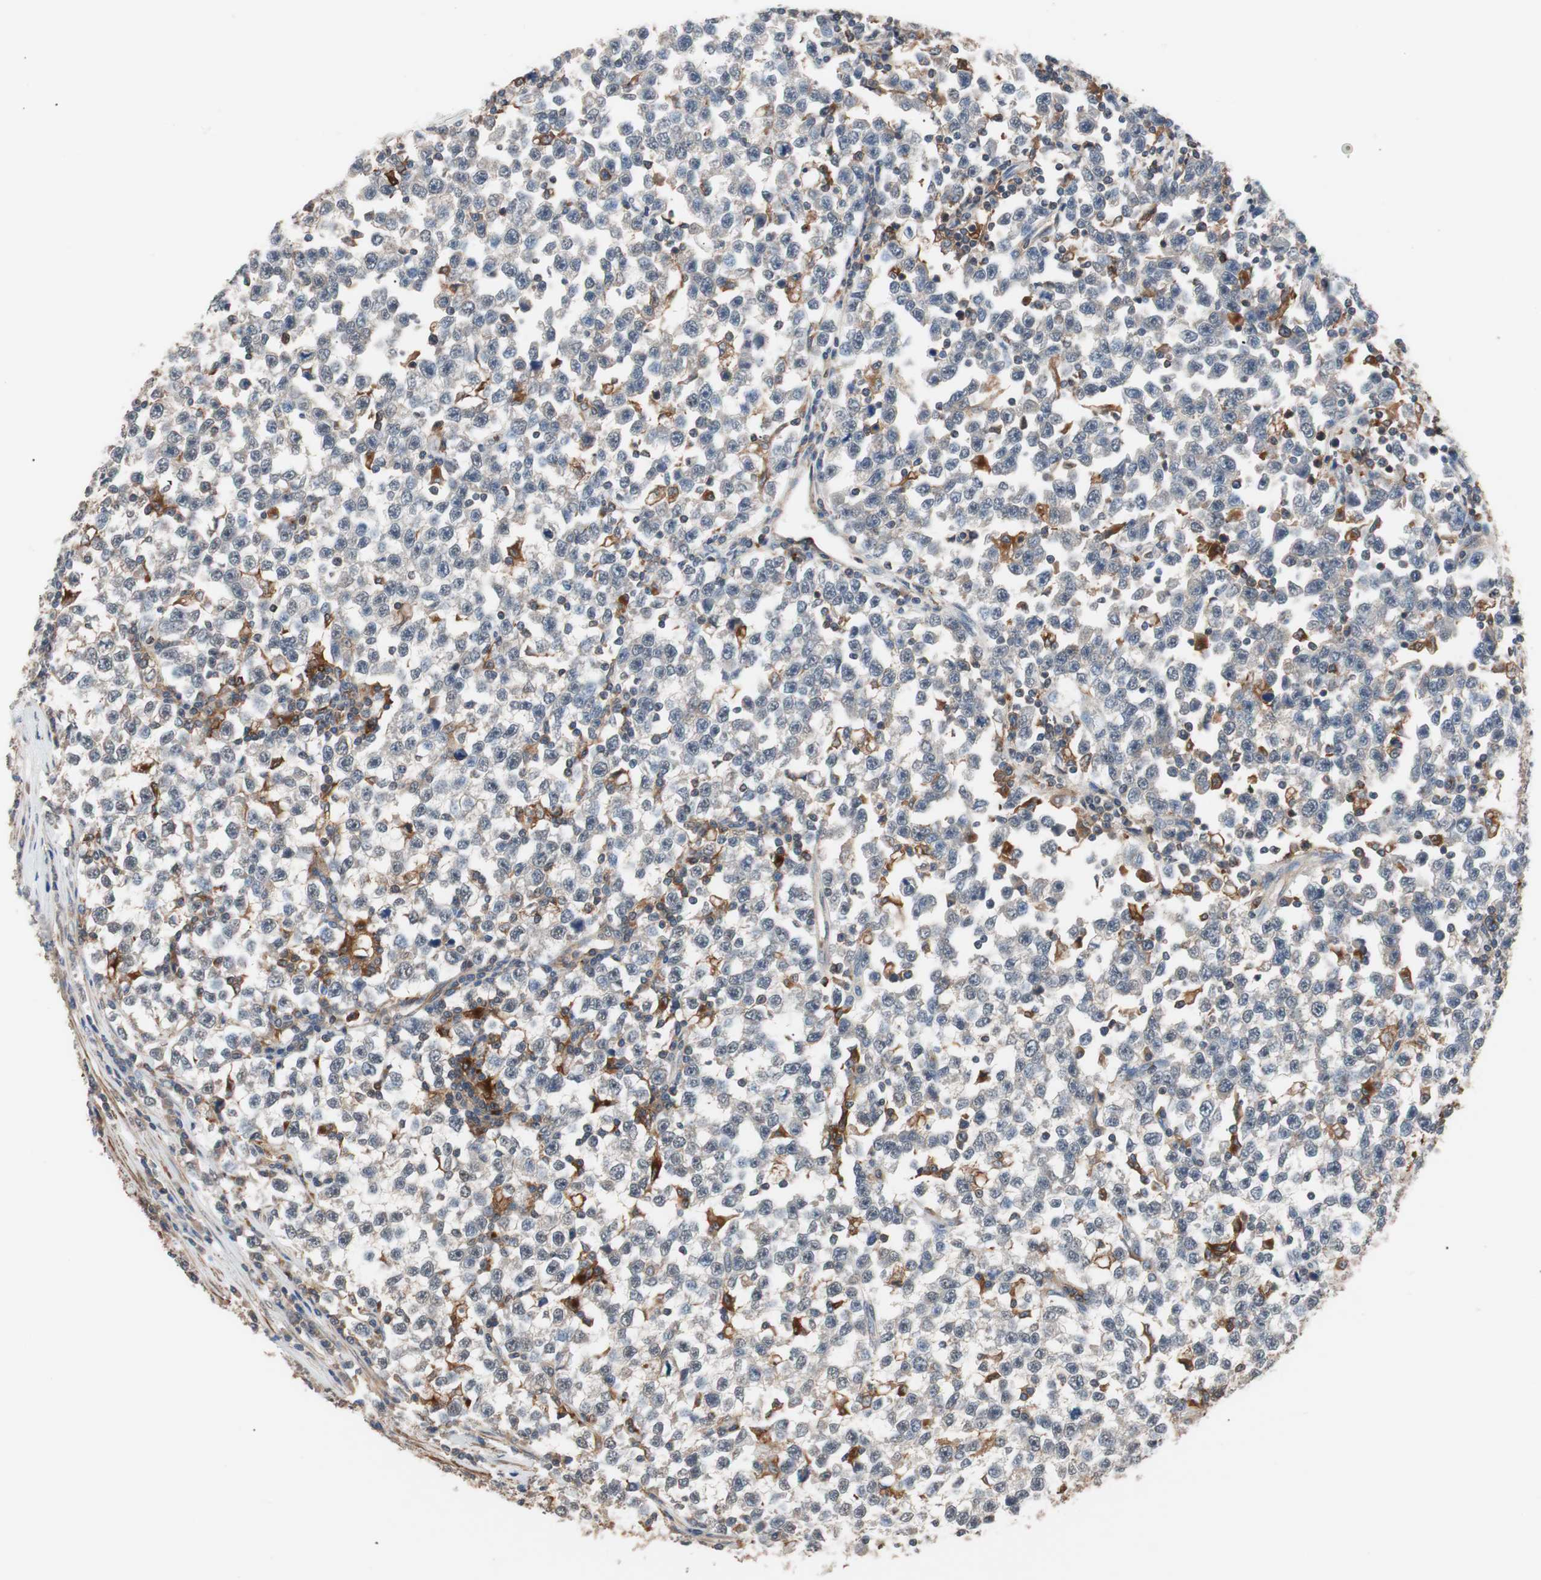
{"staining": {"intensity": "weak", "quantity": "<25%", "location": "cytoplasmic/membranous"}, "tissue": "testis cancer", "cell_type": "Tumor cells", "image_type": "cancer", "snomed": [{"axis": "morphology", "description": "Seminoma, NOS"}, {"axis": "topography", "description": "Testis"}], "caption": "High magnification brightfield microscopy of testis cancer (seminoma) stained with DAB (3,3'-diaminobenzidine) (brown) and counterstained with hematoxylin (blue): tumor cells show no significant expression.", "gene": "LITAF", "patient": {"sex": "male", "age": 43}}